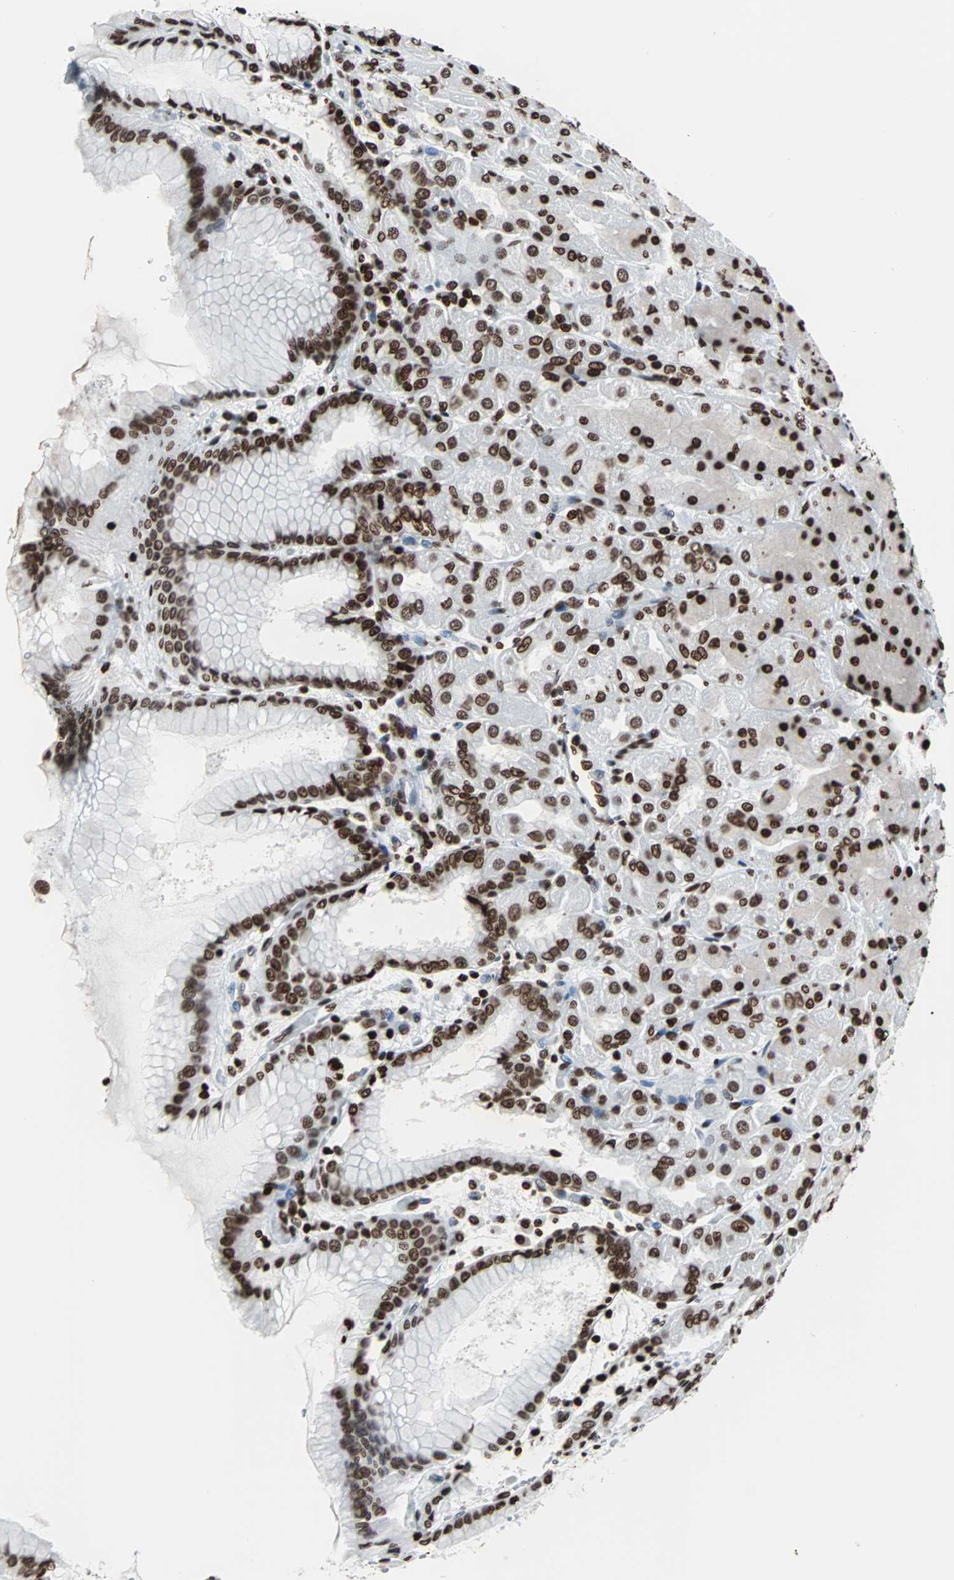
{"staining": {"intensity": "strong", "quantity": ">75%", "location": "nuclear"}, "tissue": "stomach", "cell_type": "Glandular cells", "image_type": "normal", "snomed": [{"axis": "morphology", "description": "Normal tissue, NOS"}, {"axis": "topography", "description": "Stomach, upper"}], "caption": "Benign stomach demonstrates strong nuclear expression in about >75% of glandular cells.", "gene": "H2BC18", "patient": {"sex": "female", "age": 56}}